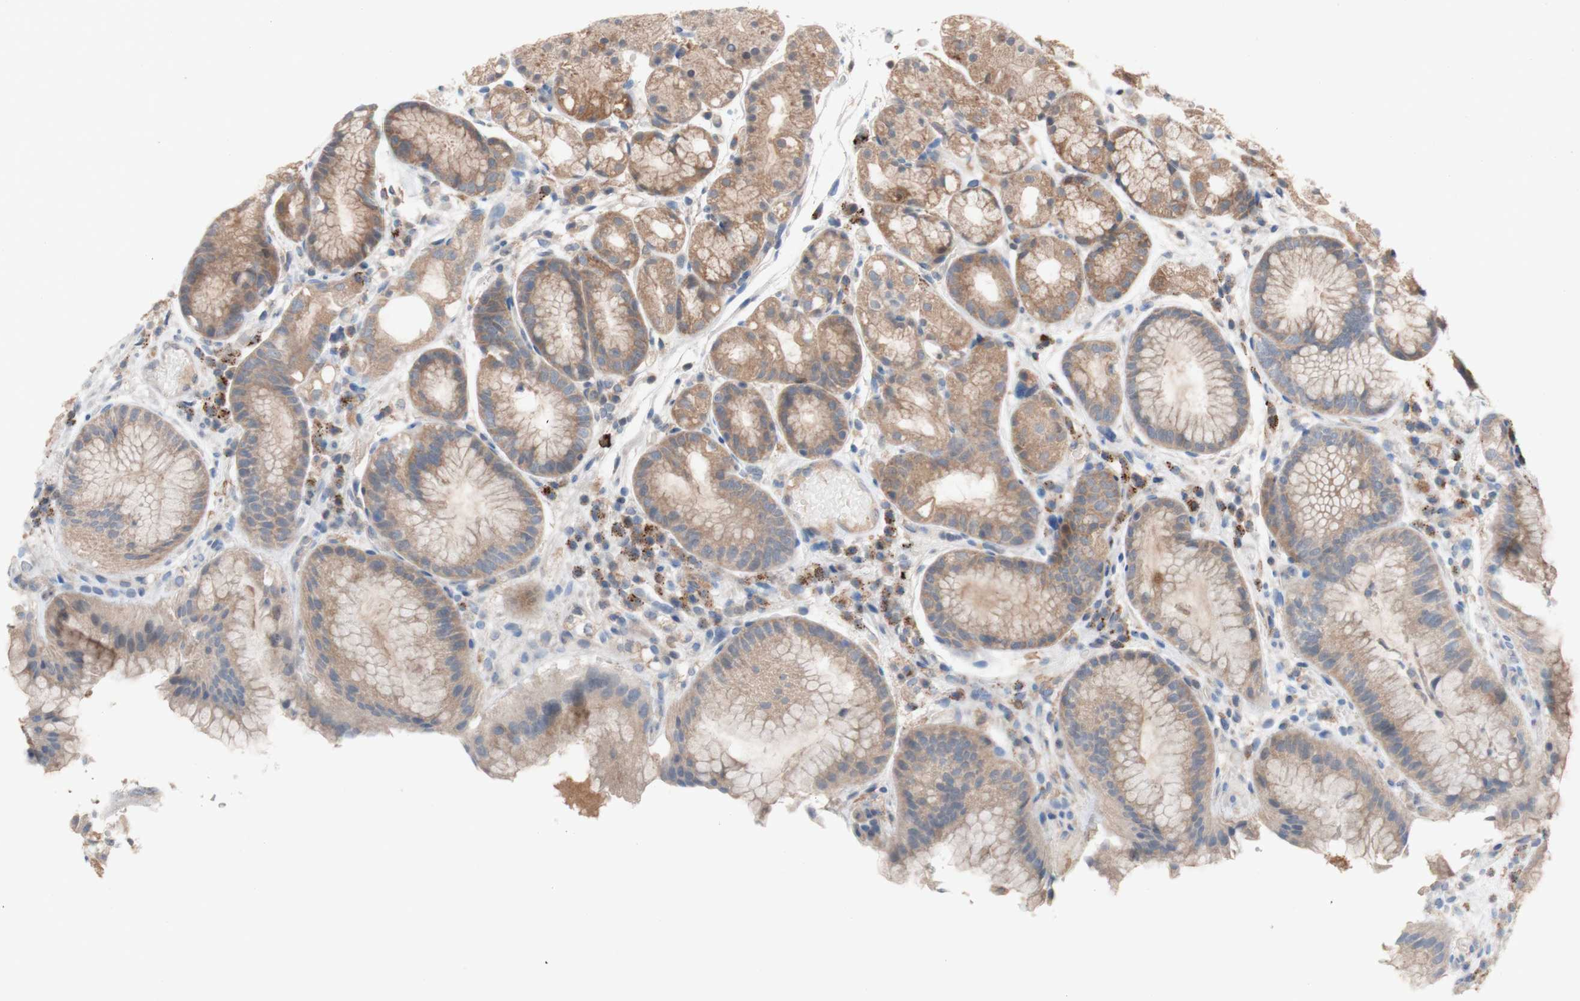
{"staining": {"intensity": "moderate", "quantity": ">75%", "location": "cytoplasmic/membranous"}, "tissue": "stomach", "cell_type": "Glandular cells", "image_type": "normal", "snomed": [{"axis": "morphology", "description": "Normal tissue, NOS"}, {"axis": "topography", "description": "Stomach, upper"}], "caption": "Immunohistochemical staining of benign human stomach shows moderate cytoplasmic/membranous protein staining in approximately >75% of glandular cells. The protein of interest is stained brown, and the nuclei are stained in blue (DAB IHC with brightfield microscopy, high magnification).", "gene": "PEX2", "patient": {"sex": "male", "age": 72}}